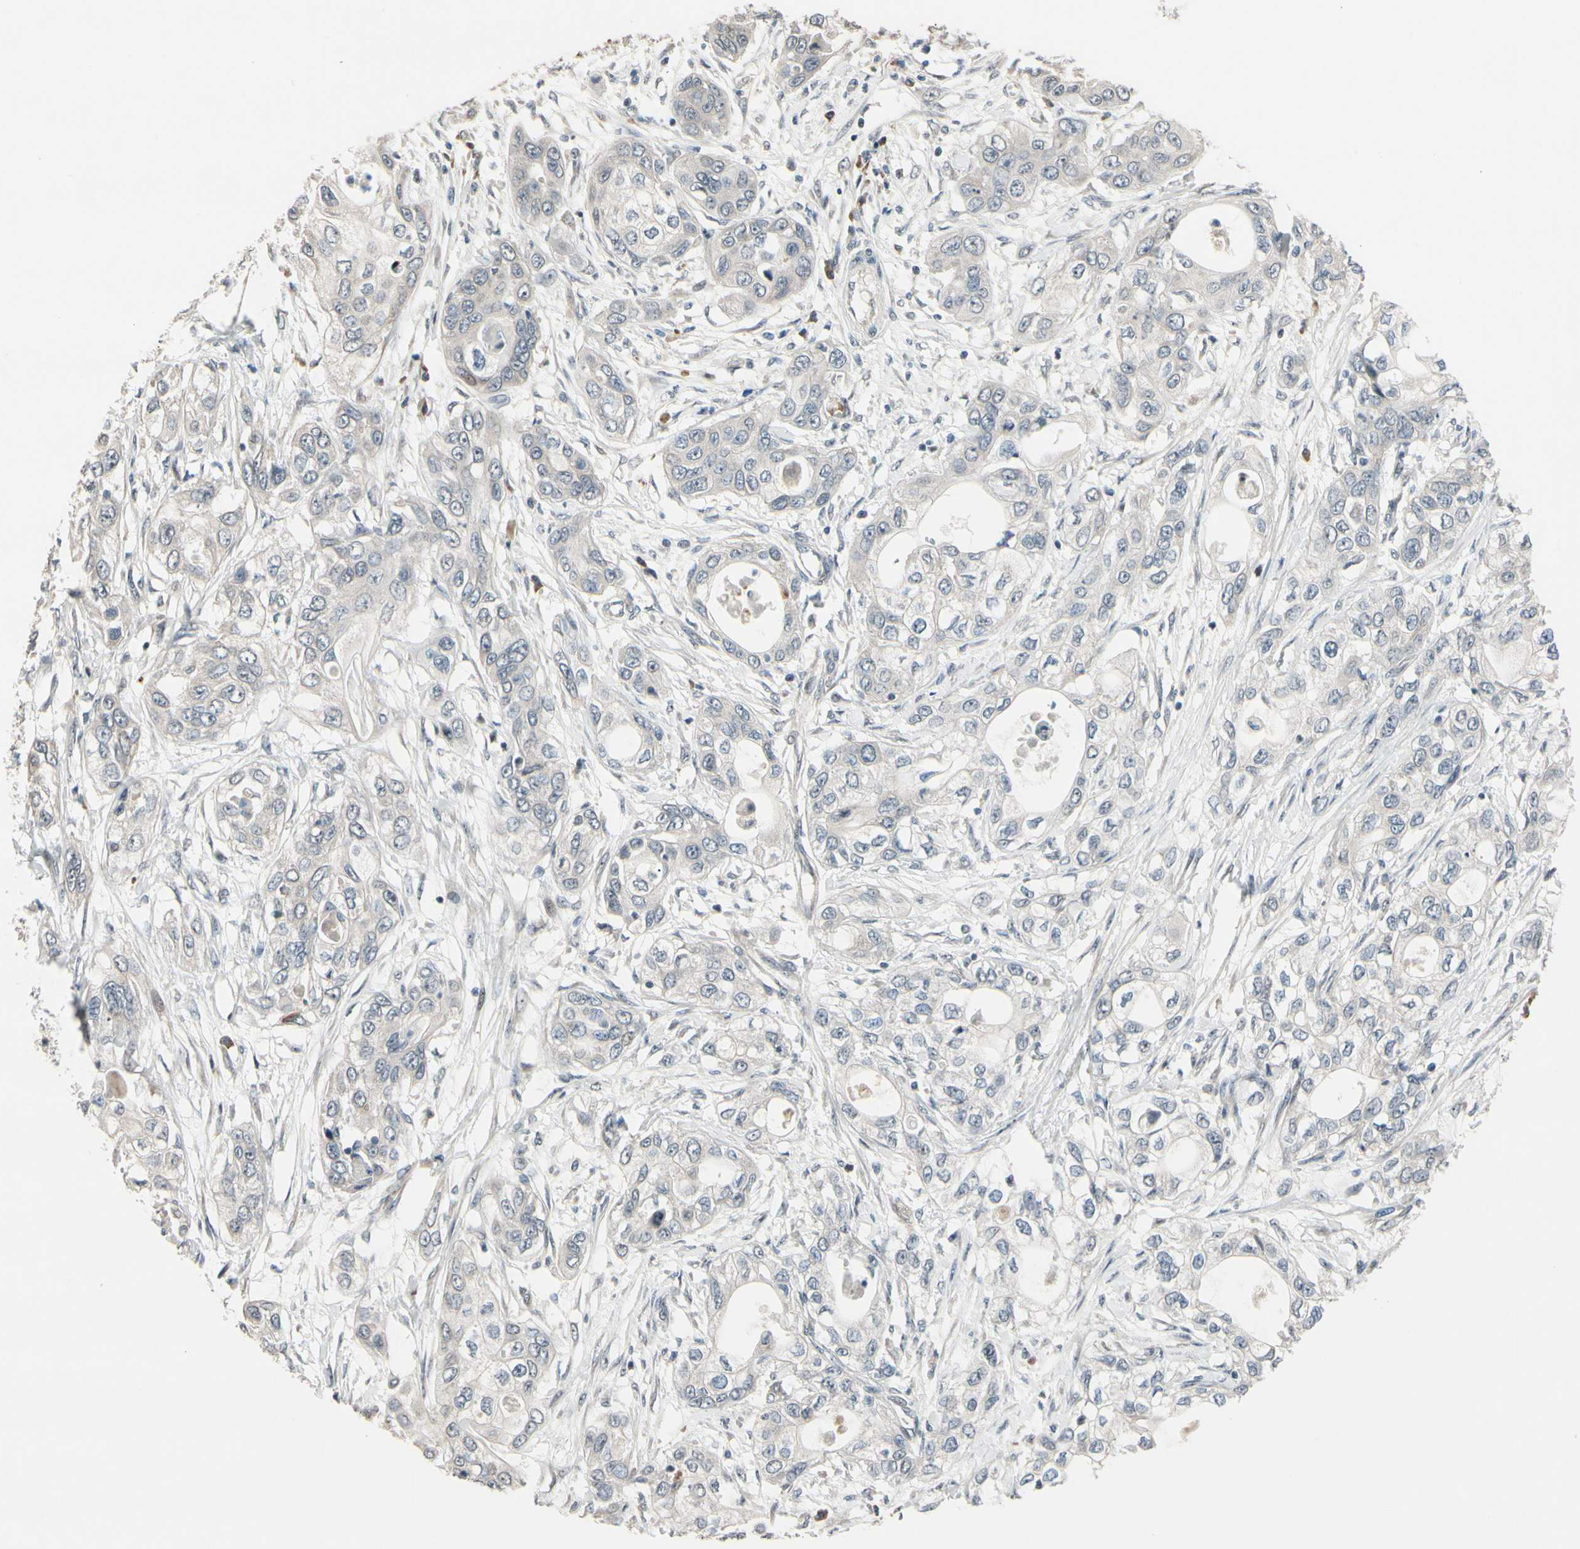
{"staining": {"intensity": "negative", "quantity": "none", "location": "none"}, "tissue": "pancreatic cancer", "cell_type": "Tumor cells", "image_type": "cancer", "snomed": [{"axis": "morphology", "description": "Adenocarcinoma, NOS"}, {"axis": "topography", "description": "Pancreas"}], "caption": "Immunohistochemistry histopathology image of pancreatic cancer (adenocarcinoma) stained for a protein (brown), which exhibits no staining in tumor cells. (DAB (3,3'-diaminobenzidine) IHC visualized using brightfield microscopy, high magnification).", "gene": "SNX29", "patient": {"sex": "female", "age": 70}}